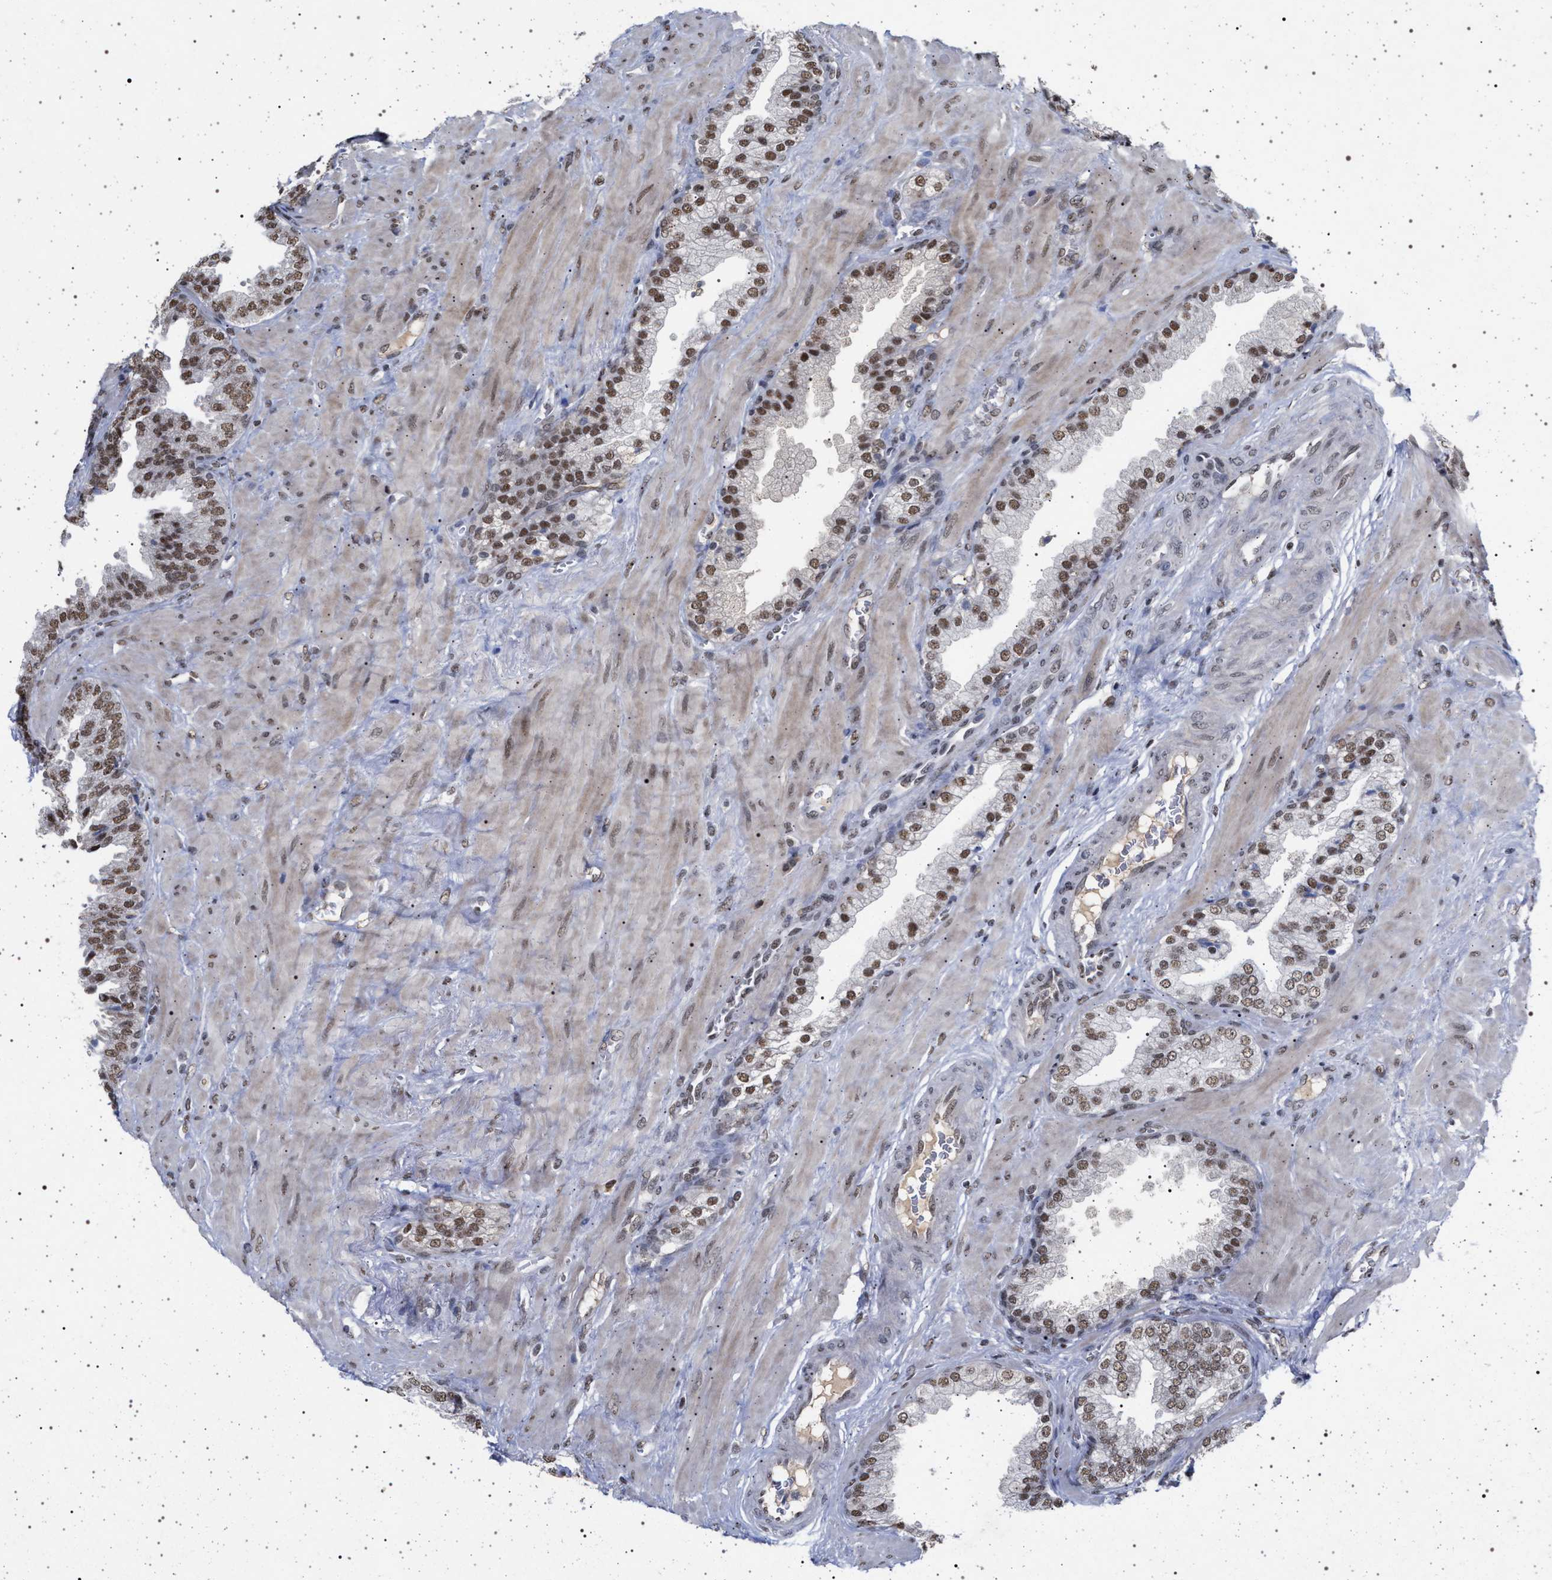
{"staining": {"intensity": "moderate", "quantity": ">75%", "location": "nuclear"}, "tissue": "prostate cancer", "cell_type": "Tumor cells", "image_type": "cancer", "snomed": [{"axis": "morphology", "description": "Adenocarcinoma, Low grade"}, {"axis": "topography", "description": "Prostate"}], "caption": "Low-grade adenocarcinoma (prostate) stained with DAB (3,3'-diaminobenzidine) immunohistochemistry (IHC) displays medium levels of moderate nuclear staining in approximately >75% of tumor cells. (Stains: DAB (3,3'-diaminobenzidine) in brown, nuclei in blue, Microscopy: brightfield microscopy at high magnification).", "gene": "PHF12", "patient": {"sex": "male", "age": 71}}